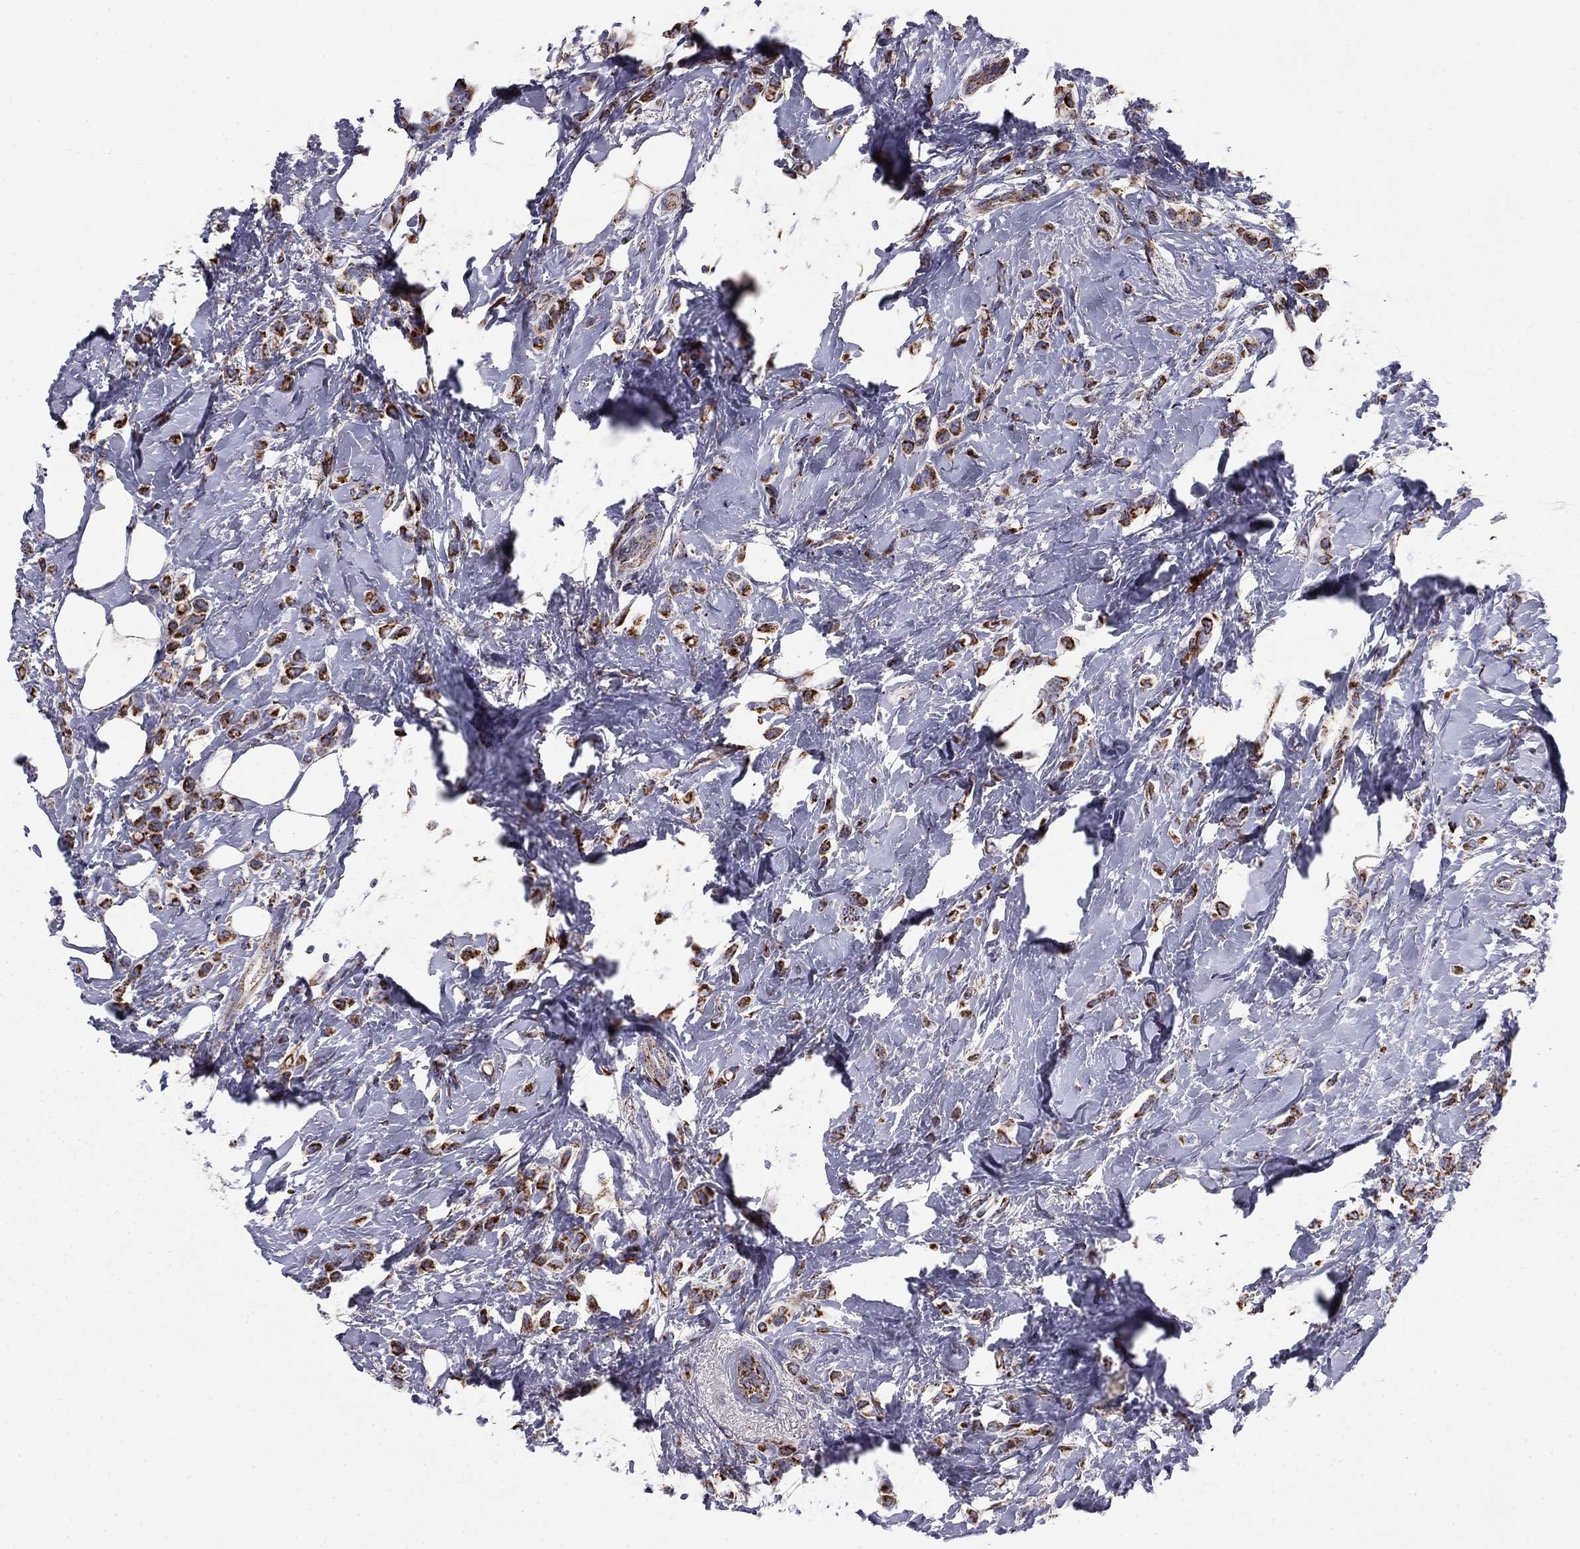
{"staining": {"intensity": "strong", "quantity": ">75%", "location": "cytoplasmic/membranous"}, "tissue": "breast cancer", "cell_type": "Tumor cells", "image_type": "cancer", "snomed": [{"axis": "morphology", "description": "Lobular carcinoma"}, {"axis": "topography", "description": "Breast"}], "caption": "A high-resolution histopathology image shows immunohistochemistry staining of breast cancer, which exhibits strong cytoplasmic/membranous staining in about >75% of tumor cells.", "gene": "NDUFV1", "patient": {"sex": "female", "age": 66}}